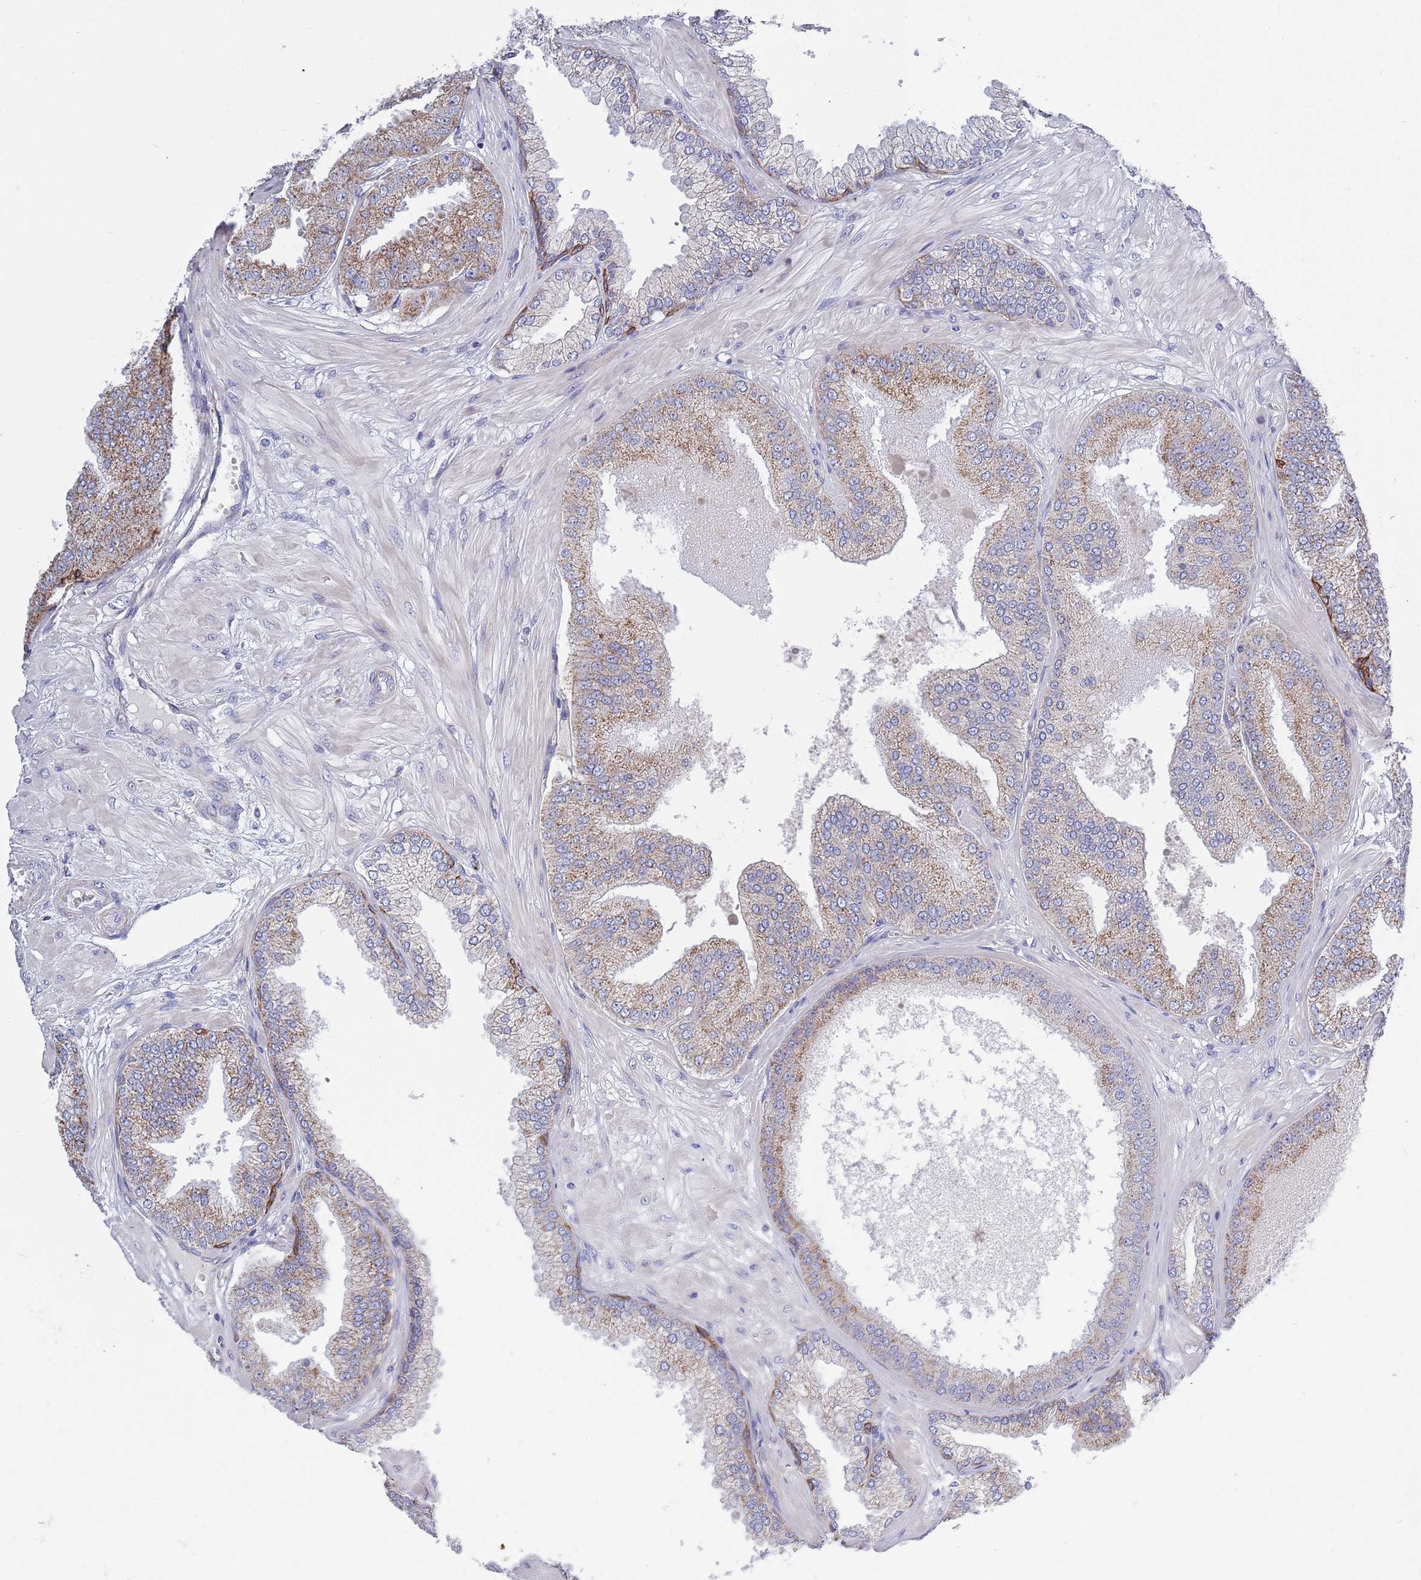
{"staining": {"intensity": "moderate", "quantity": "25%-75%", "location": "cytoplasmic/membranous"}, "tissue": "prostate cancer", "cell_type": "Tumor cells", "image_type": "cancer", "snomed": [{"axis": "morphology", "description": "Adenocarcinoma, Low grade"}, {"axis": "topography", "description": "Prostate"}], "caption": "This is an image of immunohistochemistry staining of low-grade adenocarcinoma (prostate), which shows moderate expression in the cytoplasmic/membranous of tumor cells.", "gene": "EMC8", "patient": {"sex": "male", "age": 55}}